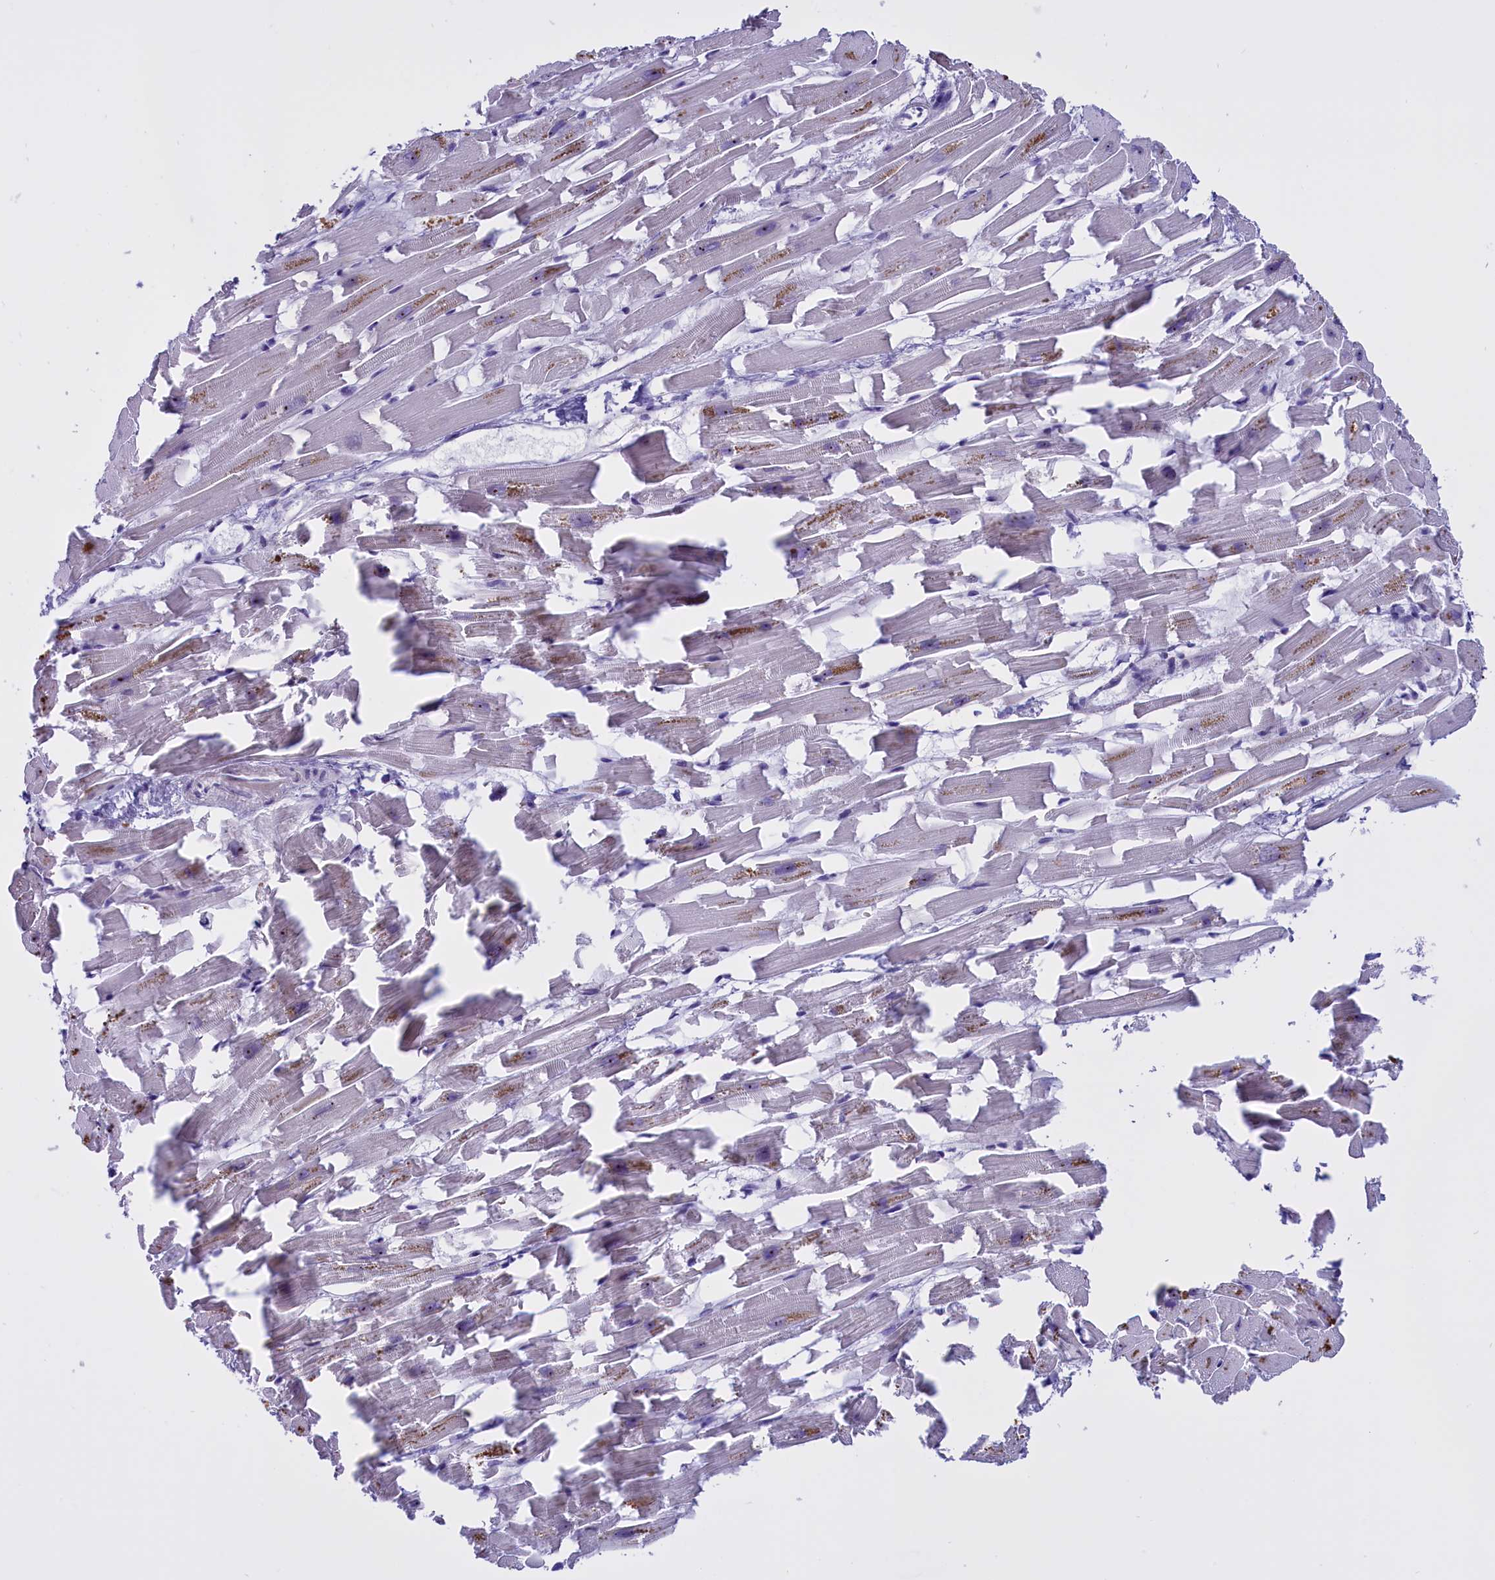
{"staining": {"intensity": "moderate", "quantity": "<25%", "location": "cytoplasmic/membranous"}, "tissue": "heart muscle", "cell_type": "Cardiomyocytes", "image_type": "normal", "snomed": [{"axis": "morphology", "description": "Normal tissue, NOS"}, {"axis": "topography", "description": "Heart"}], "caption": "DAB immunohistochemical staining of benign heart muscle displays moderate cytoplasmic/membranous protein staining in about <25% of cardiomyocytes. (brown staining indicates protein expression, while blue staining denotes nuclei).", "gene": "TBL3", "patient": {"sex": "female", "age": 64}}